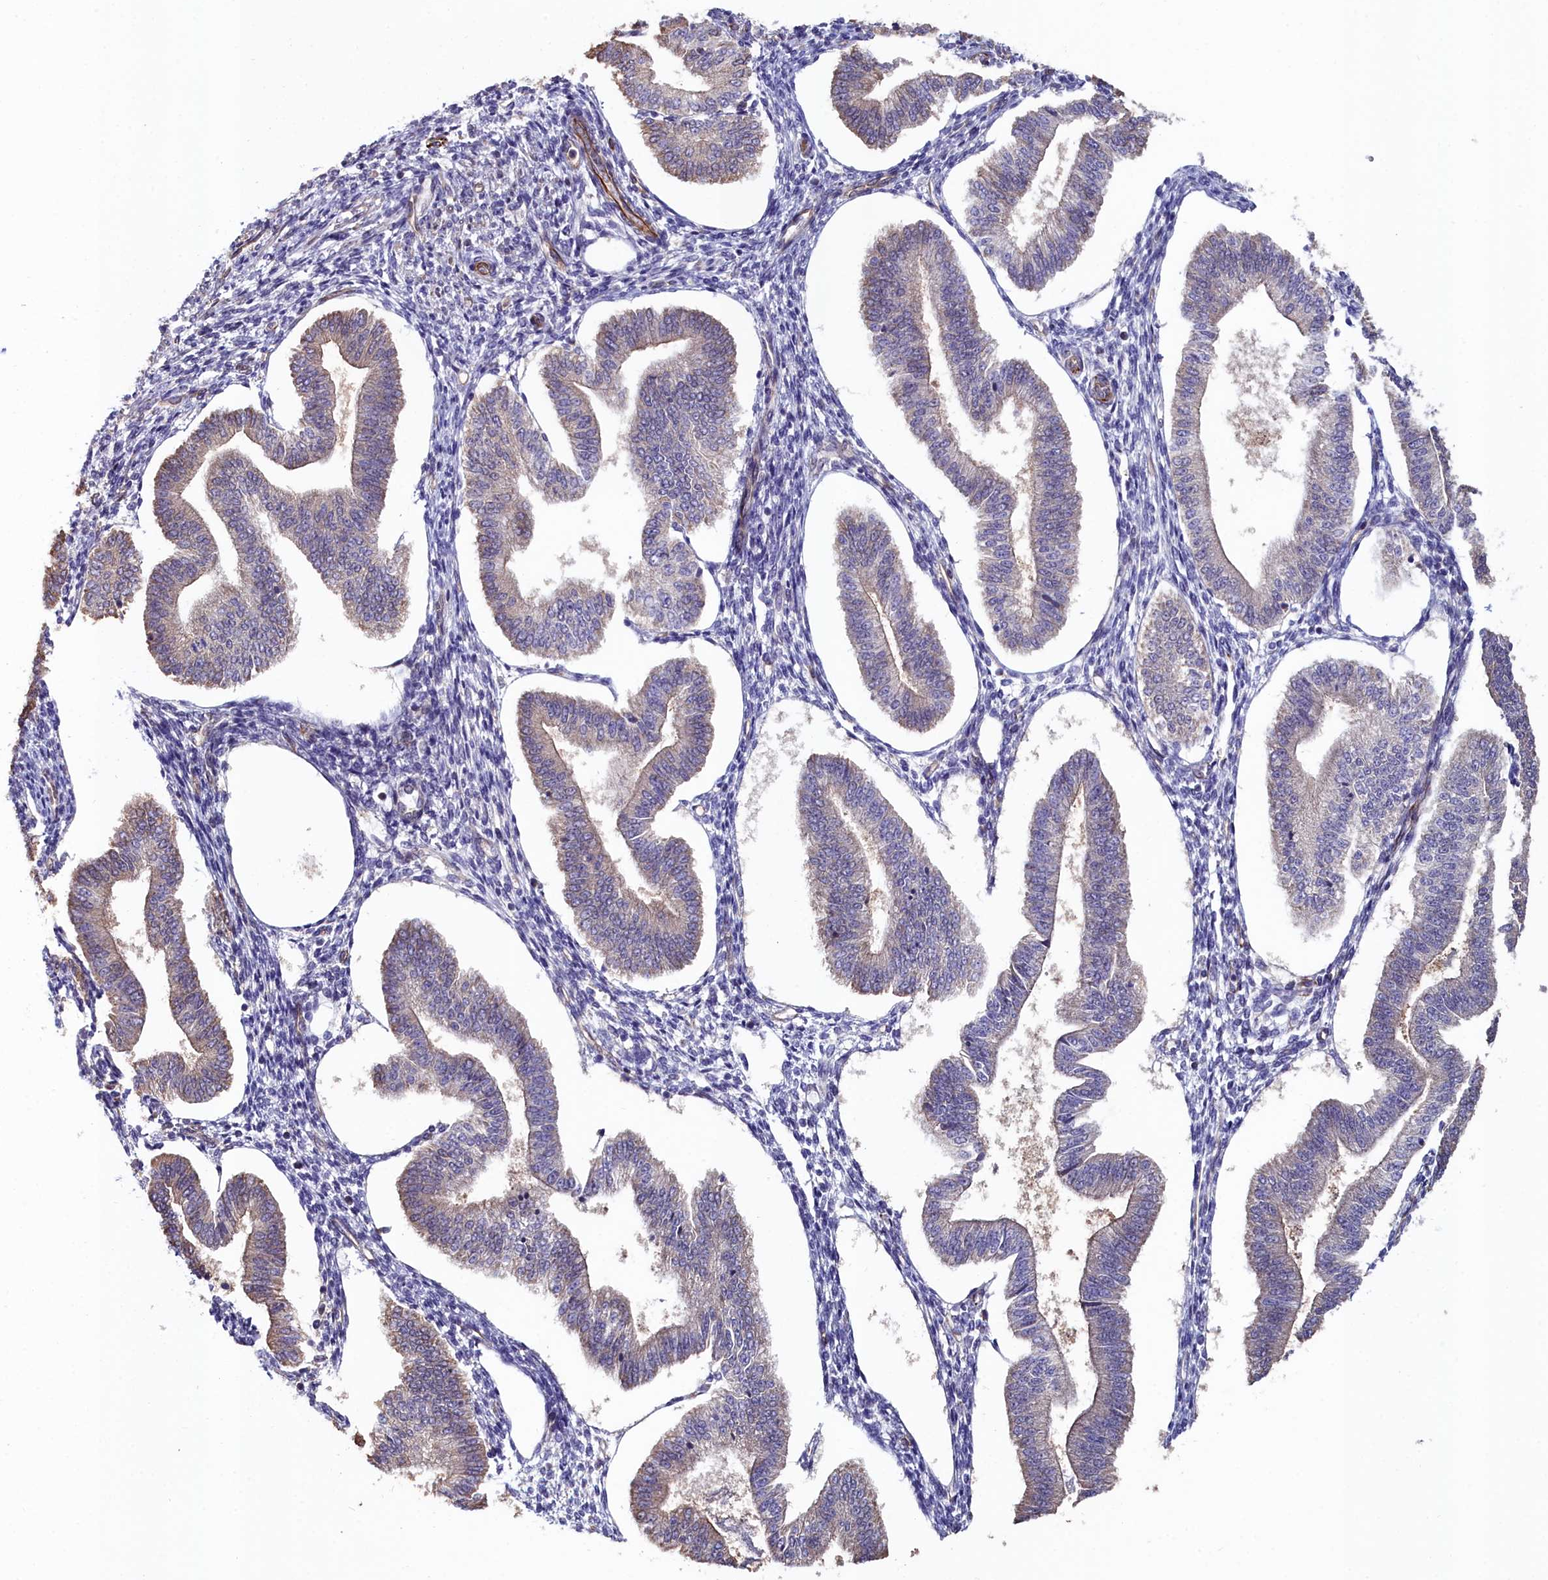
{"staining": {"intensity": "negative", "quantity": "none", "location": "none"}, "tissue": "endometrium", "cell_type": "Cells in endometrial stroma", "image_type": "normal", "snomed": [{"axis": "morphology", "description": "Normal tissue, NOS"}, {"axis": "topography", "description": "Endometrium"}], "caption": "The immunohistochemistry (IHC) image has no significant staining in cells in endometrial stroma of endometrium.", "gene": "C4orf19", "patient": {"sex": "female", "age": 34}}